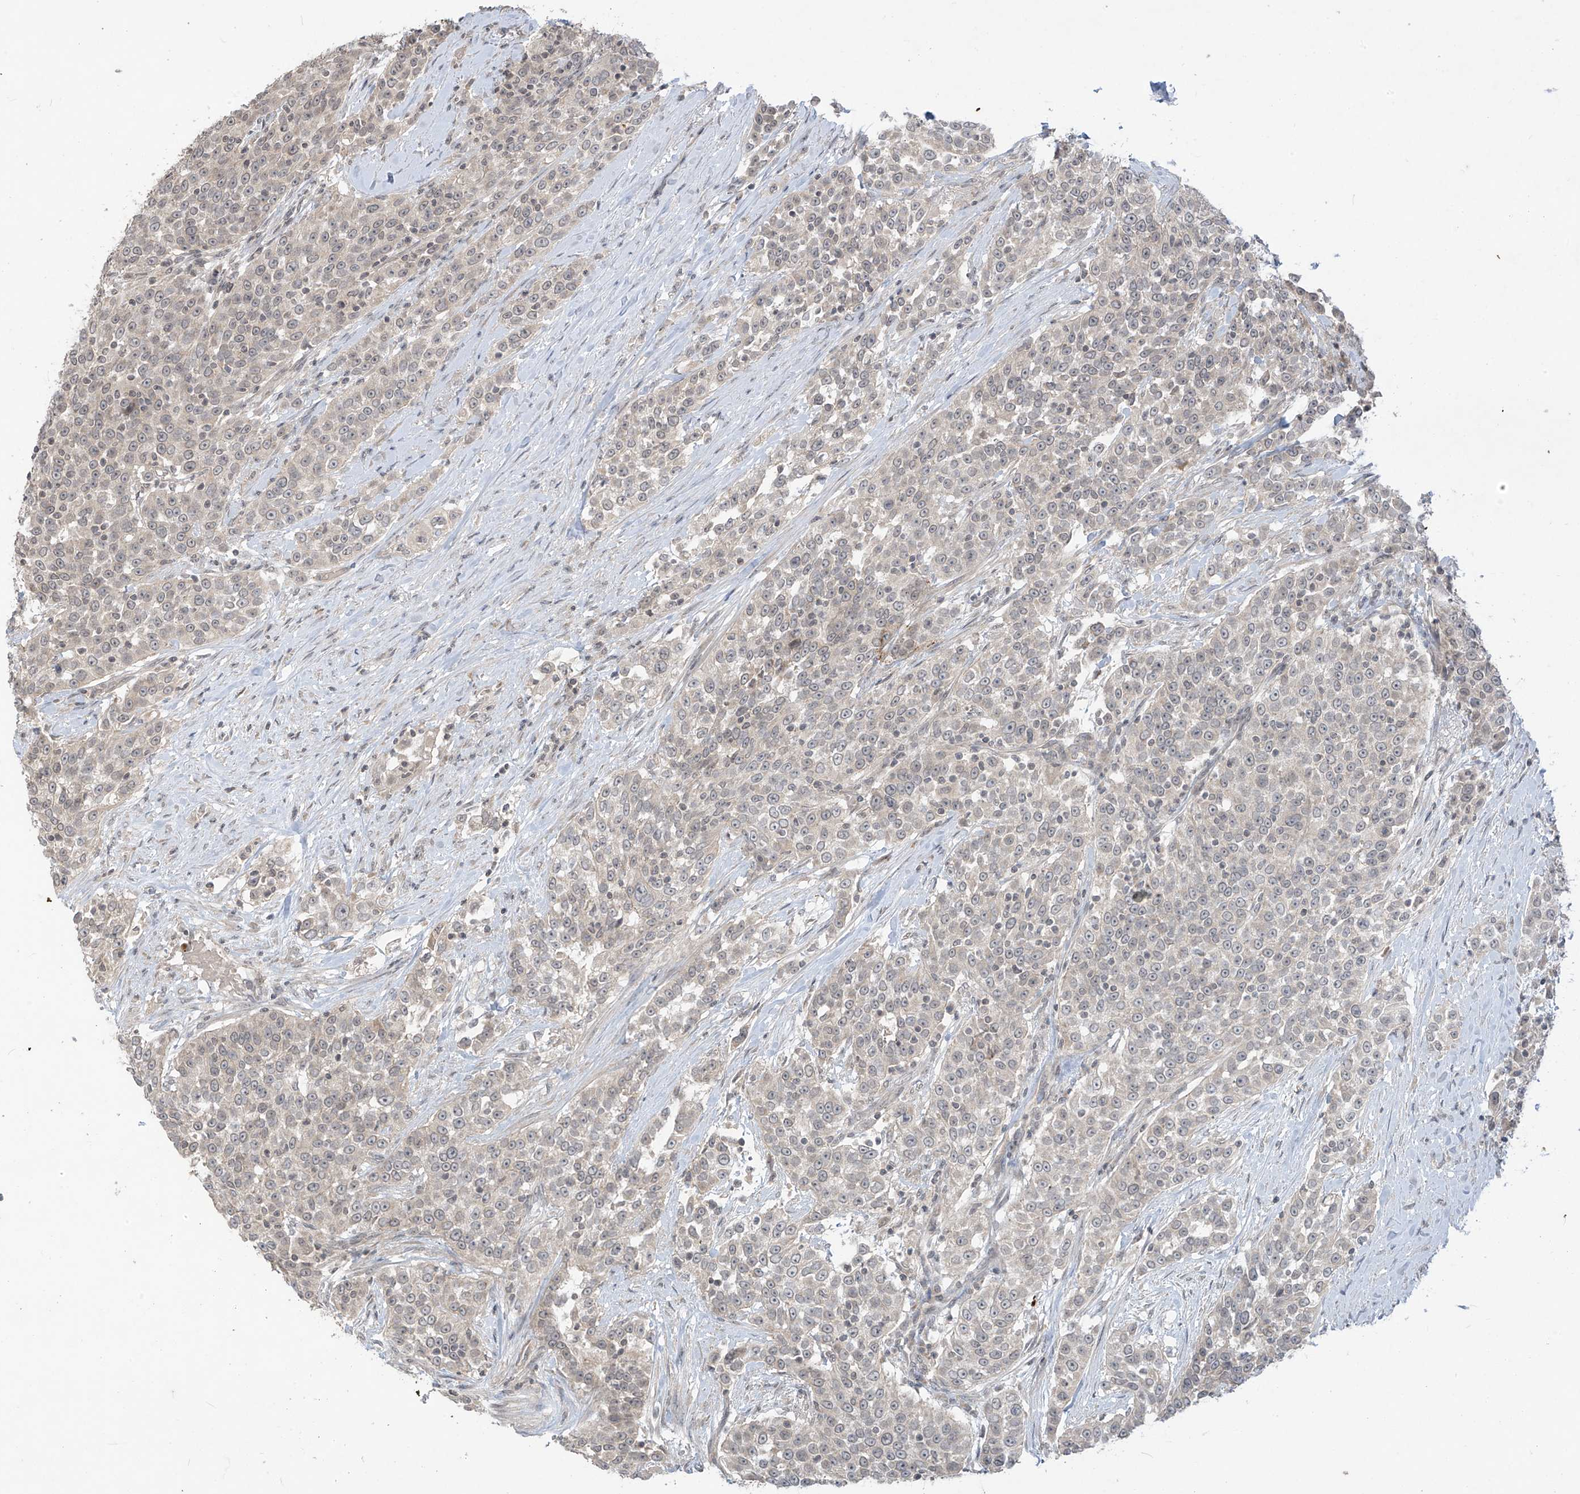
{"staining": {"intensity": "weak", "quantity": "<25%", "location": "cytoplasmic/membranous"}, "tissue": "urothelial cancer", "cell_type": "Tumor cells", "image_type": "cancer", "snomed": [{"axis": "morphology", "description": "Urothelial carcinoma, High grade"}, {"axis": "topography", "description": "Urinary bladder"}], "caption": "Tumor cells show no significant positivity in urothelial carcinoma (high-grade).", "gene": "DGKQ", "patient": {"sex": "female", "age": 80}}